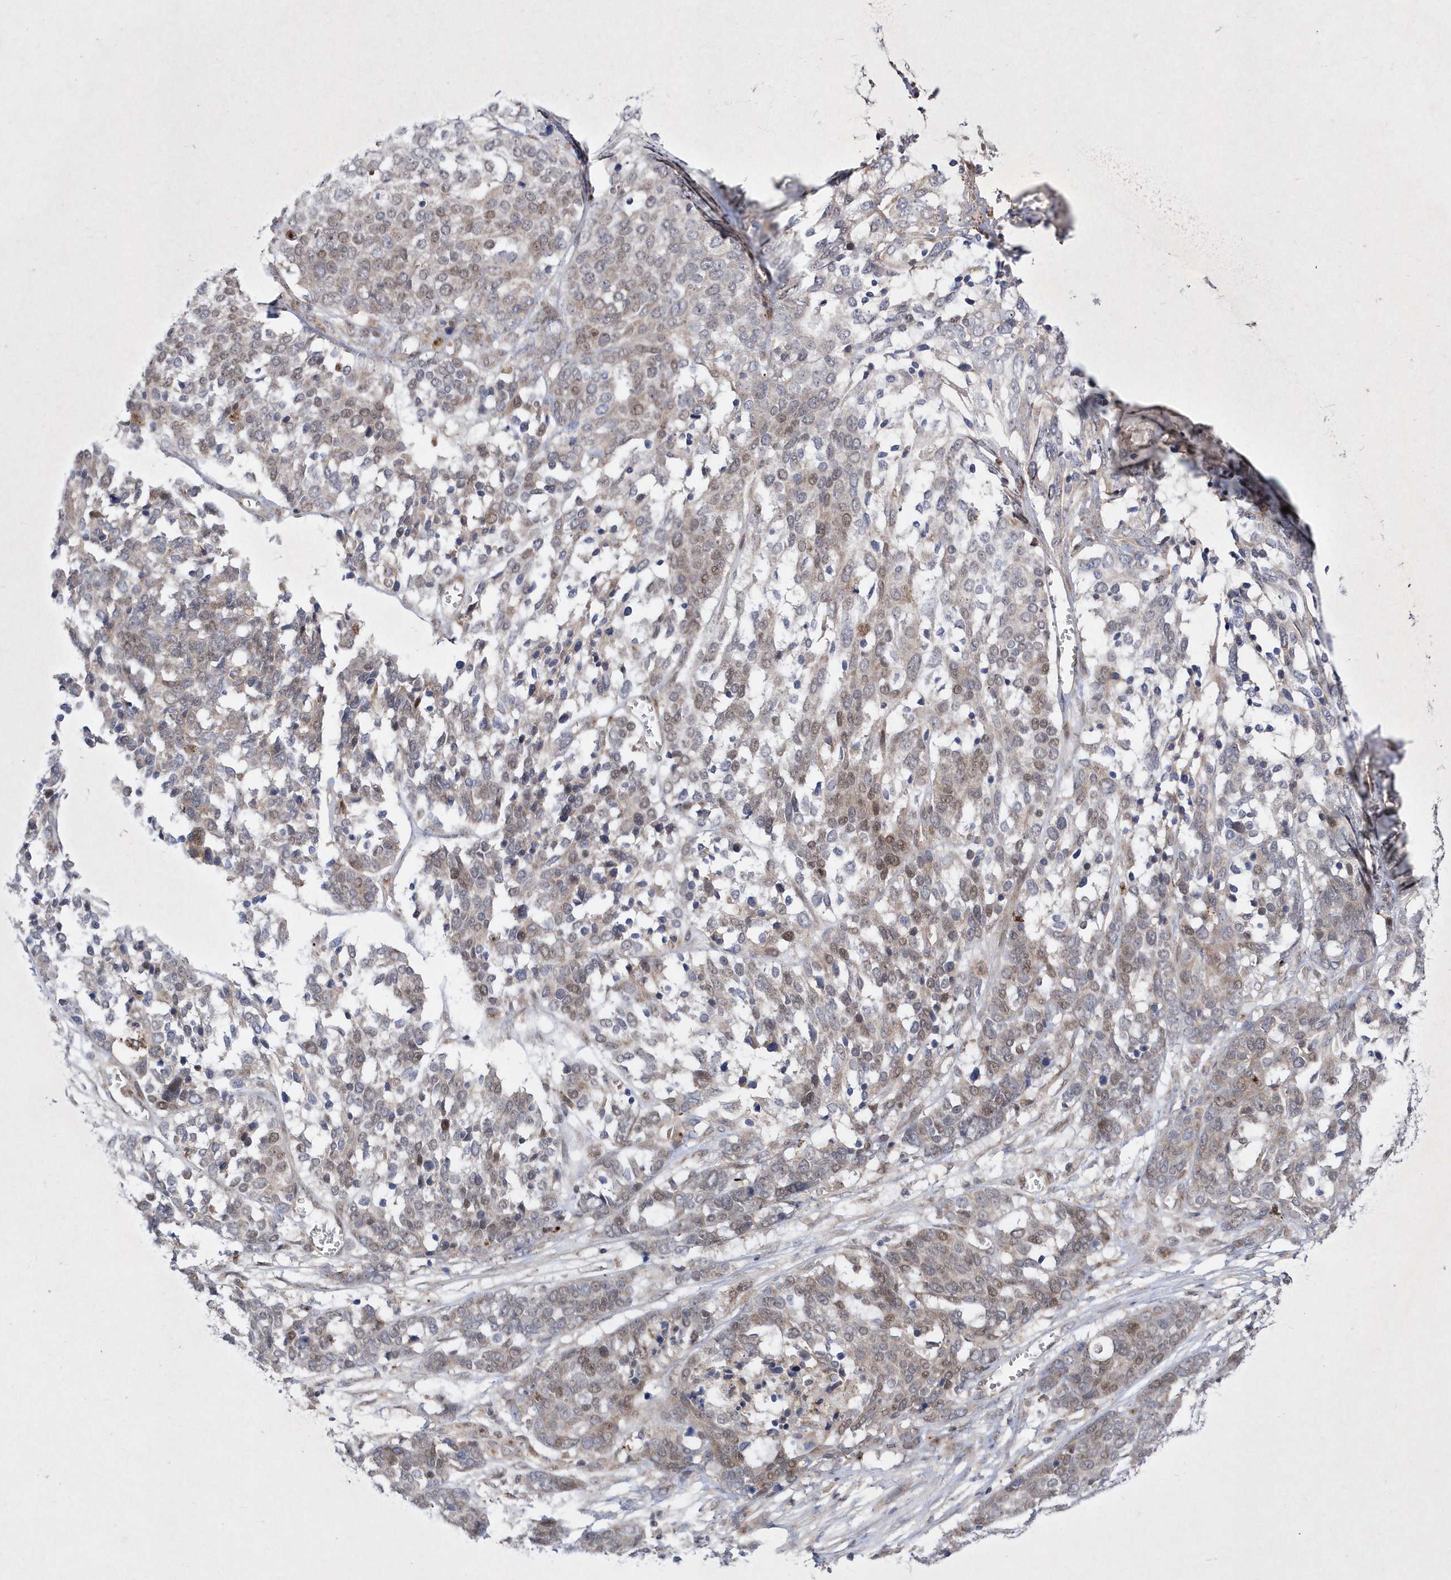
{"staining": {"intensity": "moderate", "quantity": "<25%", "location": "nuclear"}, "tissue": "ovarian cancer", "cell_type": "Tumor cells", "image_type": "cancer", "snomed": [{"axis": "morphology", "description": "Cystadenocarcinoma, serous, NOS"}, {"axis": "topography", "description": "Ovary"}], "caption": "Immunohistochemical staining of ovarian cancer (serous cystadenocarcinoma) demonstrates moderate nuclear protein positivity in approximately <25% of tumor cells.", "gene": "LONRF2", "patient": {"sex": "female", "age": 44}}